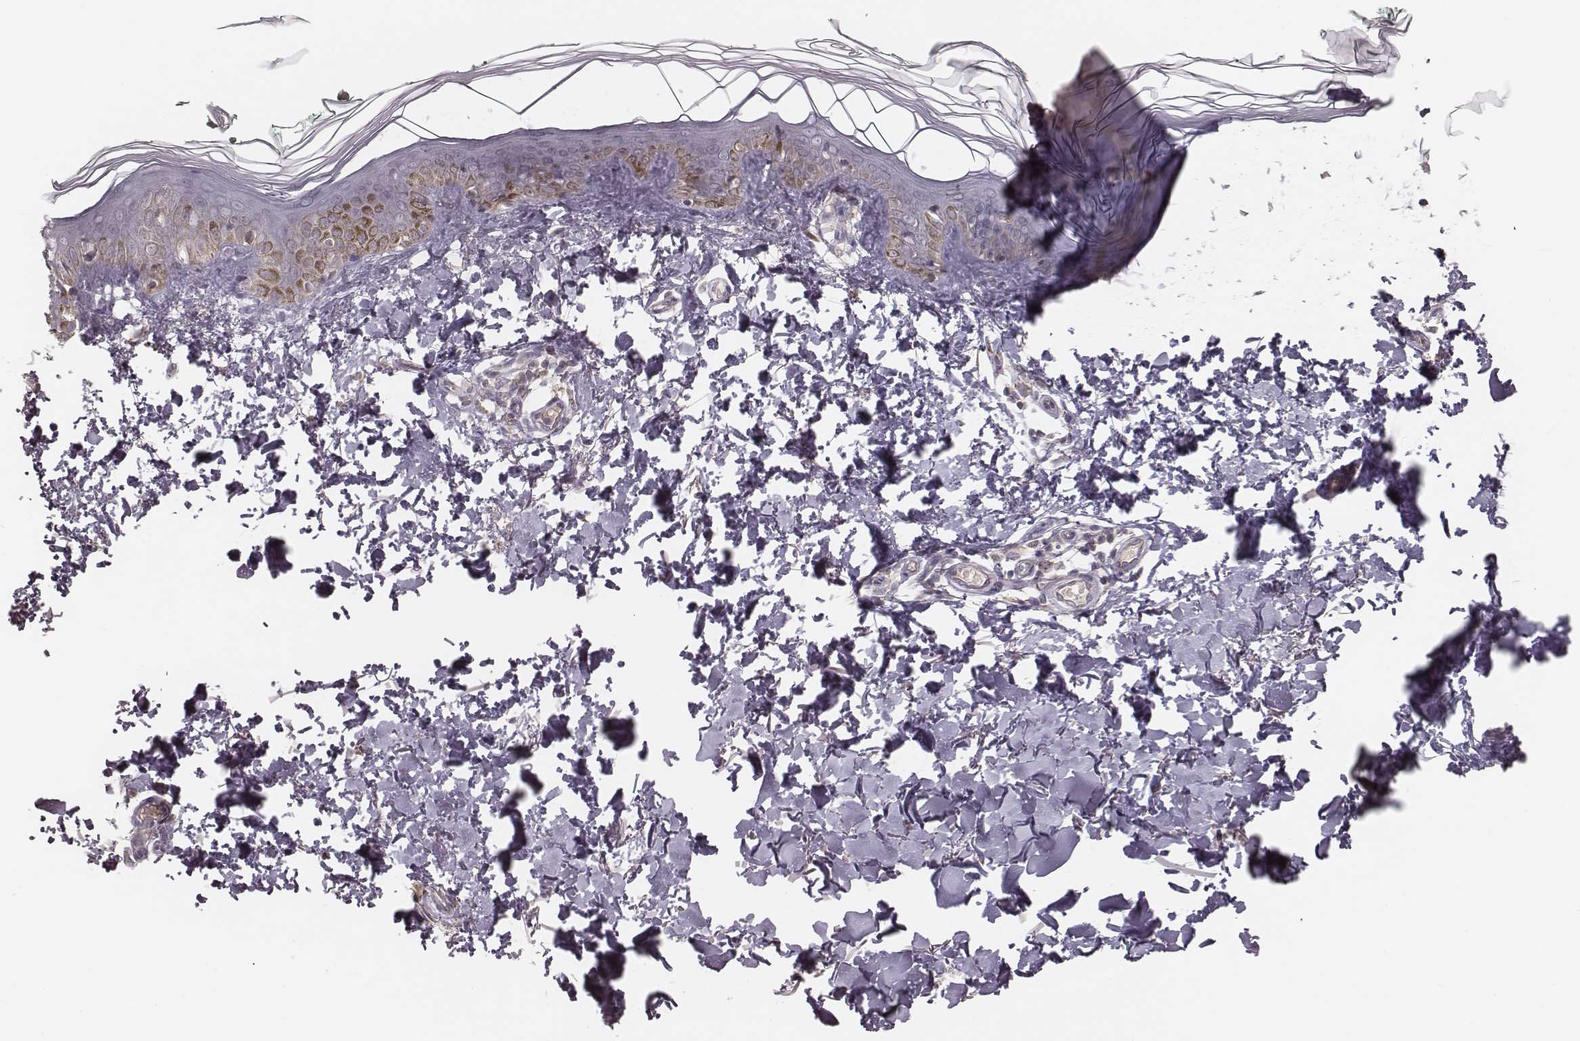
{"staining": {"intensity": "negative", "quantity": "none", "location": "none"}, "tissue": "skin", "cell_type": "Fibroblasts", "image_type": "normal", "snomed": [{"axis": "morphology", "description": "Normal tissue, NOS"}, {"axis": "topography", "description": "Skin"}, {"axis": "topography", "description": "Peripheral nerve tissue"}], "caption": "A photomicrograph of skin stained for a protein shows no brown staining in fibroblasts.", "gene": "MRPS27", "patient": {"sex": "female", "age": 45}}